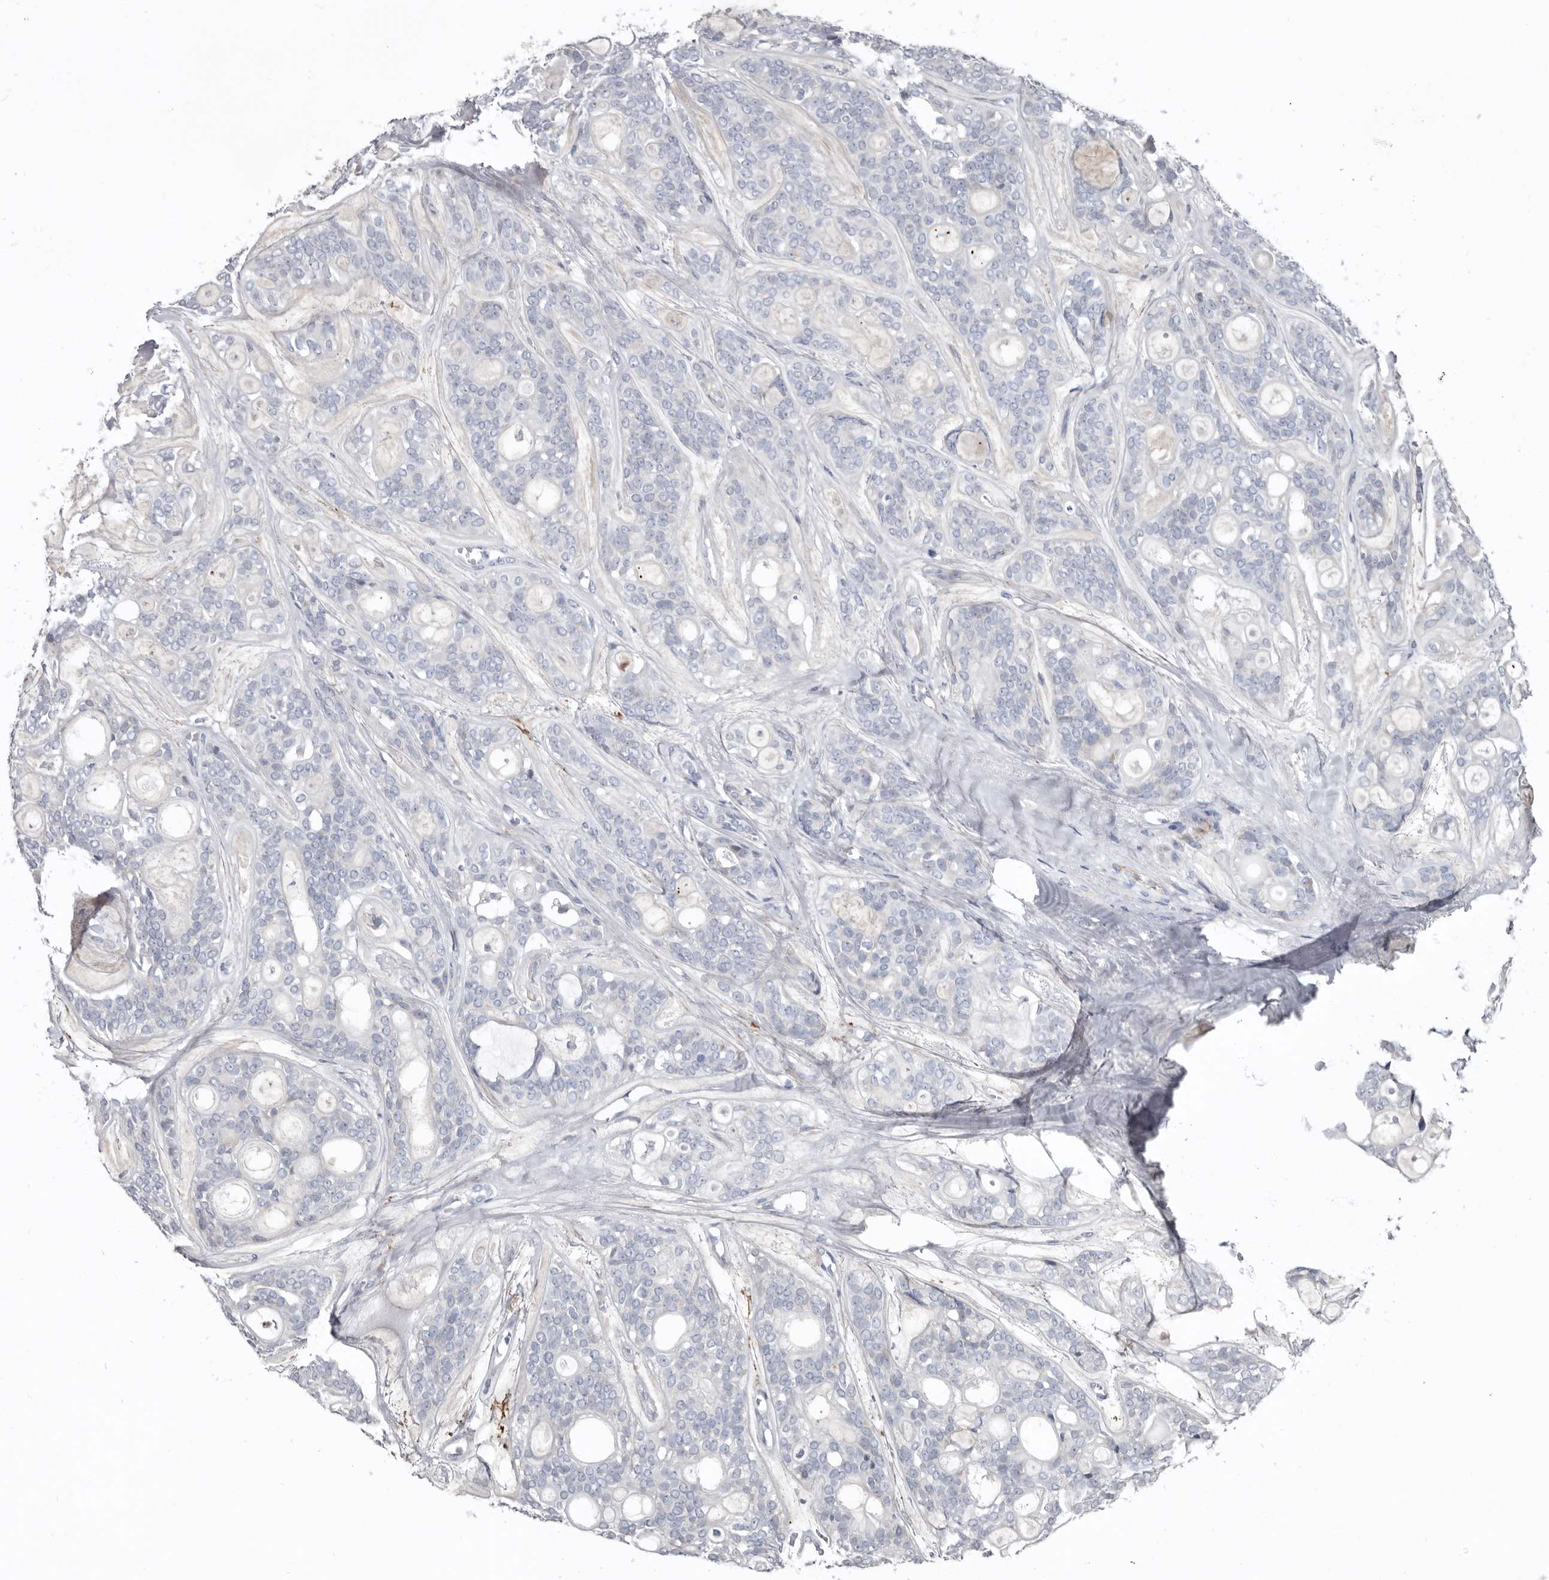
{"staining": {"intensity": "negative", "quantity": "none", "location": "none"}, "tissue": "head and neck cancer", "cell_type": "Tumor cells", "image_type": "cancer", "snomed": [{"axis": "morphology", "description": "Adenocarcinoma, NOS"}, {"axis": "topography", "description": "Head-Neck"}], "caption": "Immunohistochemistry (IHC) micrograph of neoplastic tissue: head and neck cancer (adenocarcinoma) stained with DAB (3,3'-diaminobenzidine) exhibits no significant protein staining in tumor cells.", "gene": "ZNF114", "patient": {"sex": "male", "age": 66}}